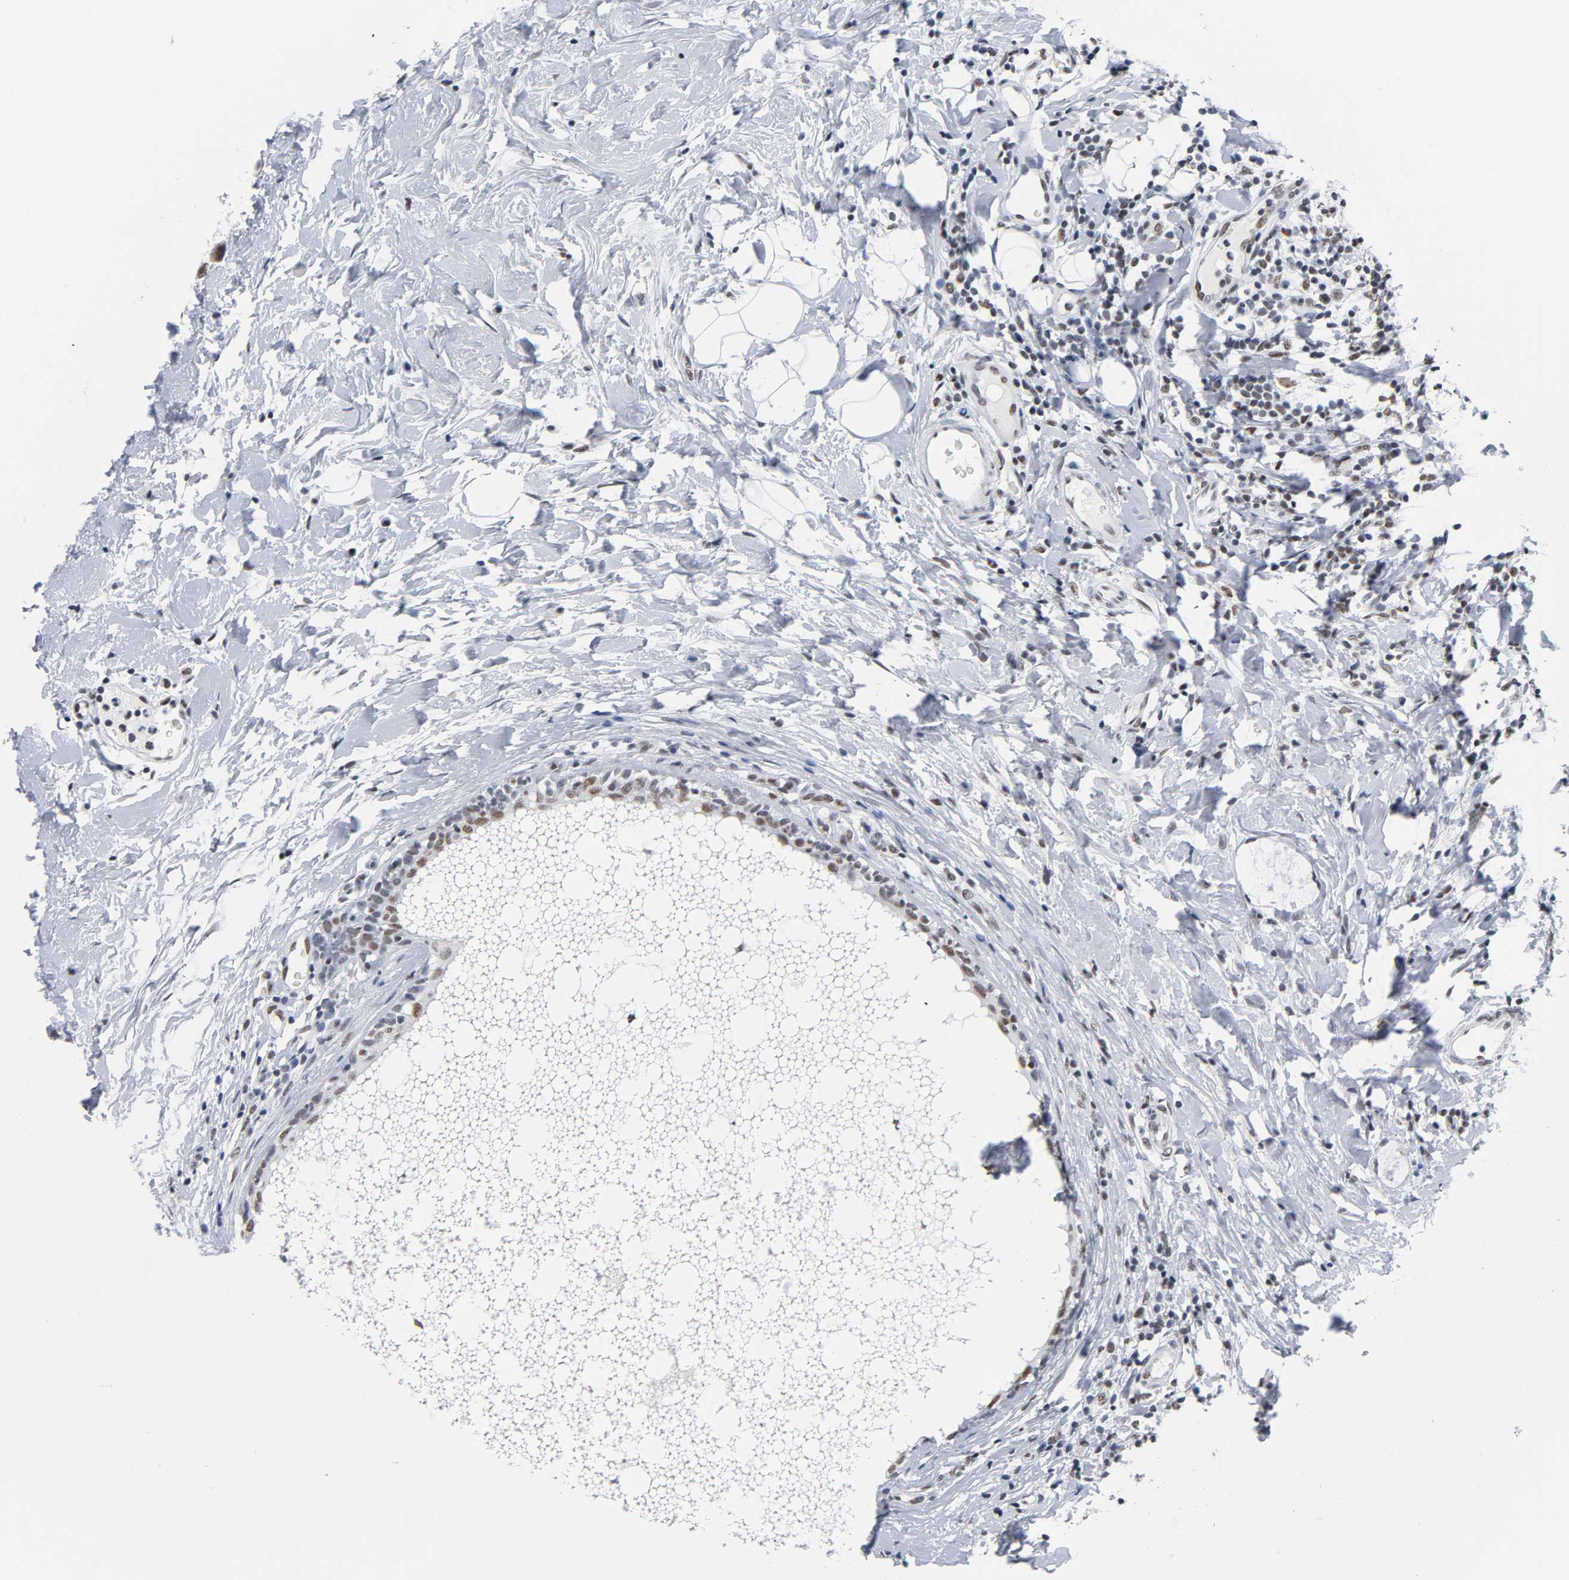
{"staining": {"intensity": "moderate", "quantity": "25%-75%", "location": "nuclear"}, "tissue": "breast cancer", "cell_type": "Tumor cells", "image_type": "cancer", "snomed": [{"axis": "morphology", "description": "Duct carcinoma"}, {"axis": "topography", "description": "Breast"}], "caption": "Breast cancer (invasive ductal carcinoma) stained with IHC shows moderate nuclear expression in about 25%-75% of tumor cells. The protein of interest is stained brown, and the nuclei are stained in blue (DAB (3,3'-diaminobenzidine) IHC with brightfield microscopy, high magnification).", "gene": "CSTF2", "patient": {"sex": "female", "age": 40}}